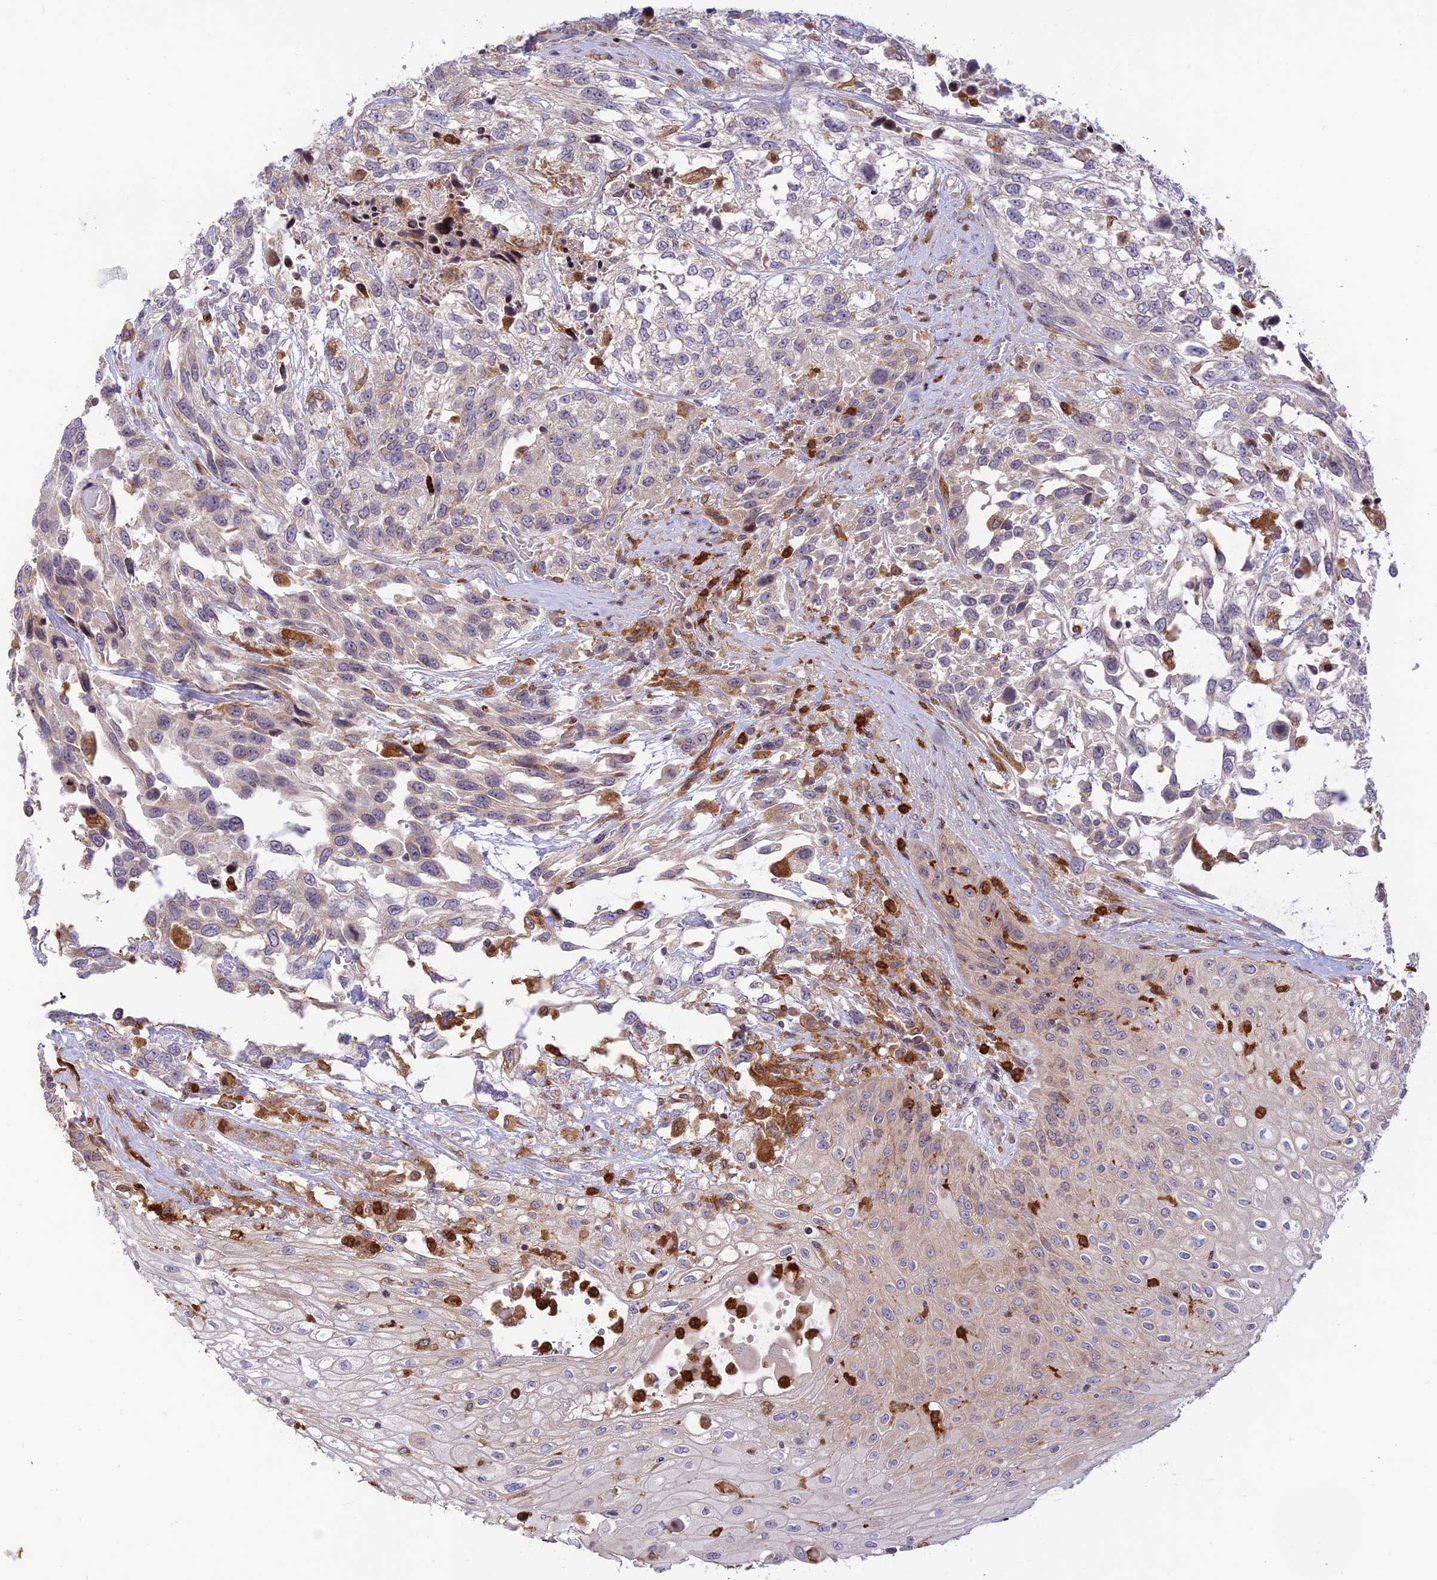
{"staining": {"intensity": "weak", "quantity": "<25%", "location": "cytoplasmic/membranous"}, "tissue": "urothelial cancer", "cell_type": "Tumor cells", "image_type": "cancer", "snomed": [{"axis": "morphology", "description": "Urothelial carcinoma, High grade"}, {"axis": "topography", "description": "Urinary bladder"}], "caption": "DAB immunohistochemical staining of human high-grade urothelial carcinoma exhibits no significant staining in tumor cells.", "gene": "FAM186B", "patient": {"sex": "female", "age": 70}}